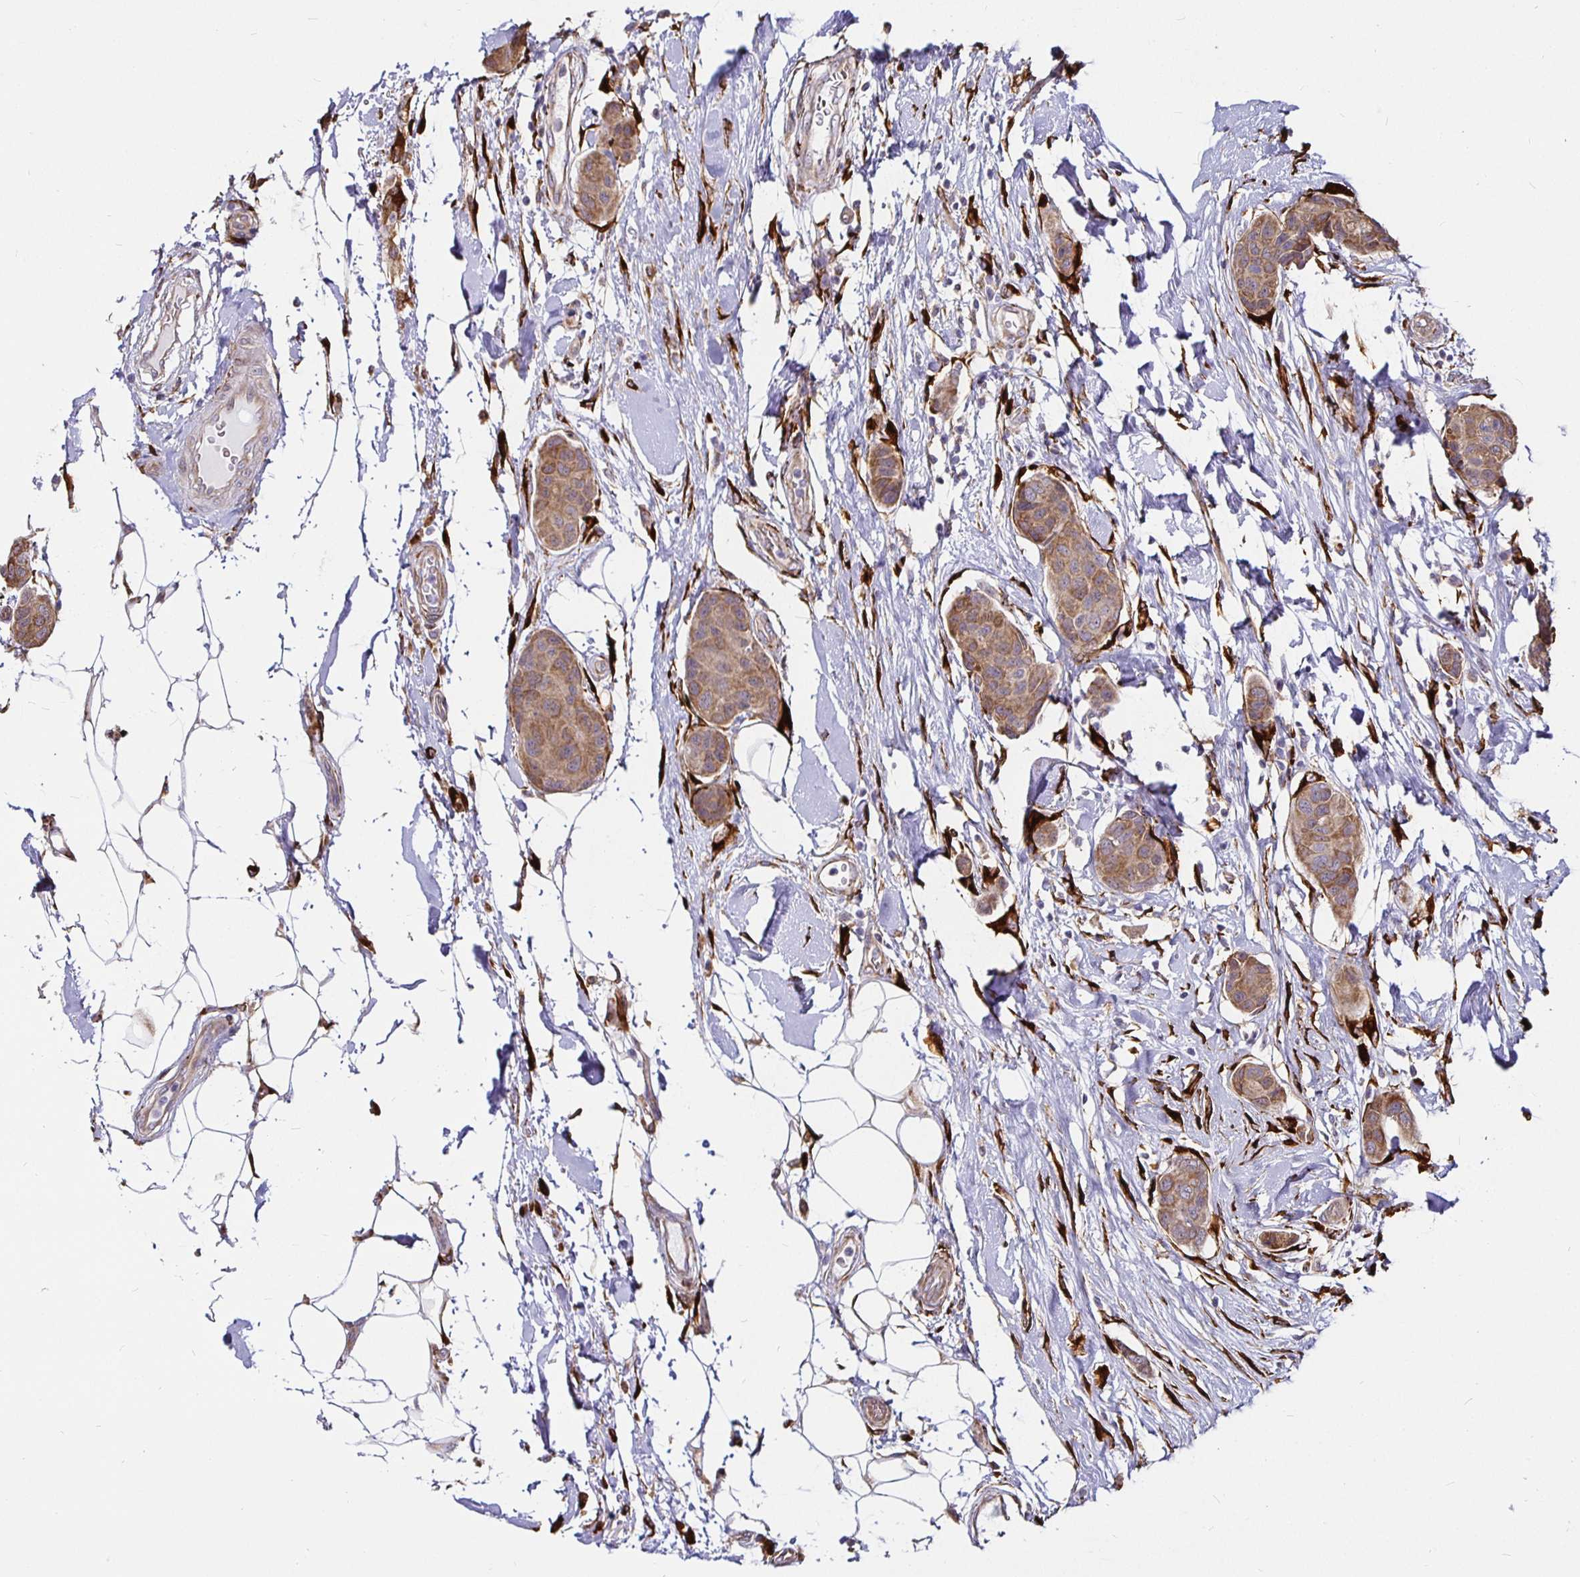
{"staining": {"intensity": "moderate", "quantity": ">75%", "location": "cytoplasmic/membranous"}, "tissue": "breast cancer", "cell_type": "Tumor cells", "image_type": "cancer", "snomed": [{"axis": "morphology", "description": "Duct carcinoma"}, {"axis": "topography", "description": "Breast"}, {"axis": "topography", "description": "Lymph node"}], "caption": "About >75% of tumor cells in human invasive ductal carcinoma (breast) show moderate cytoplasmic/membranous protein expression as visualized by brown immunohistochemical staining.", "gene": "P4HA2", "patient": {"sex": "female", "age": 80}}